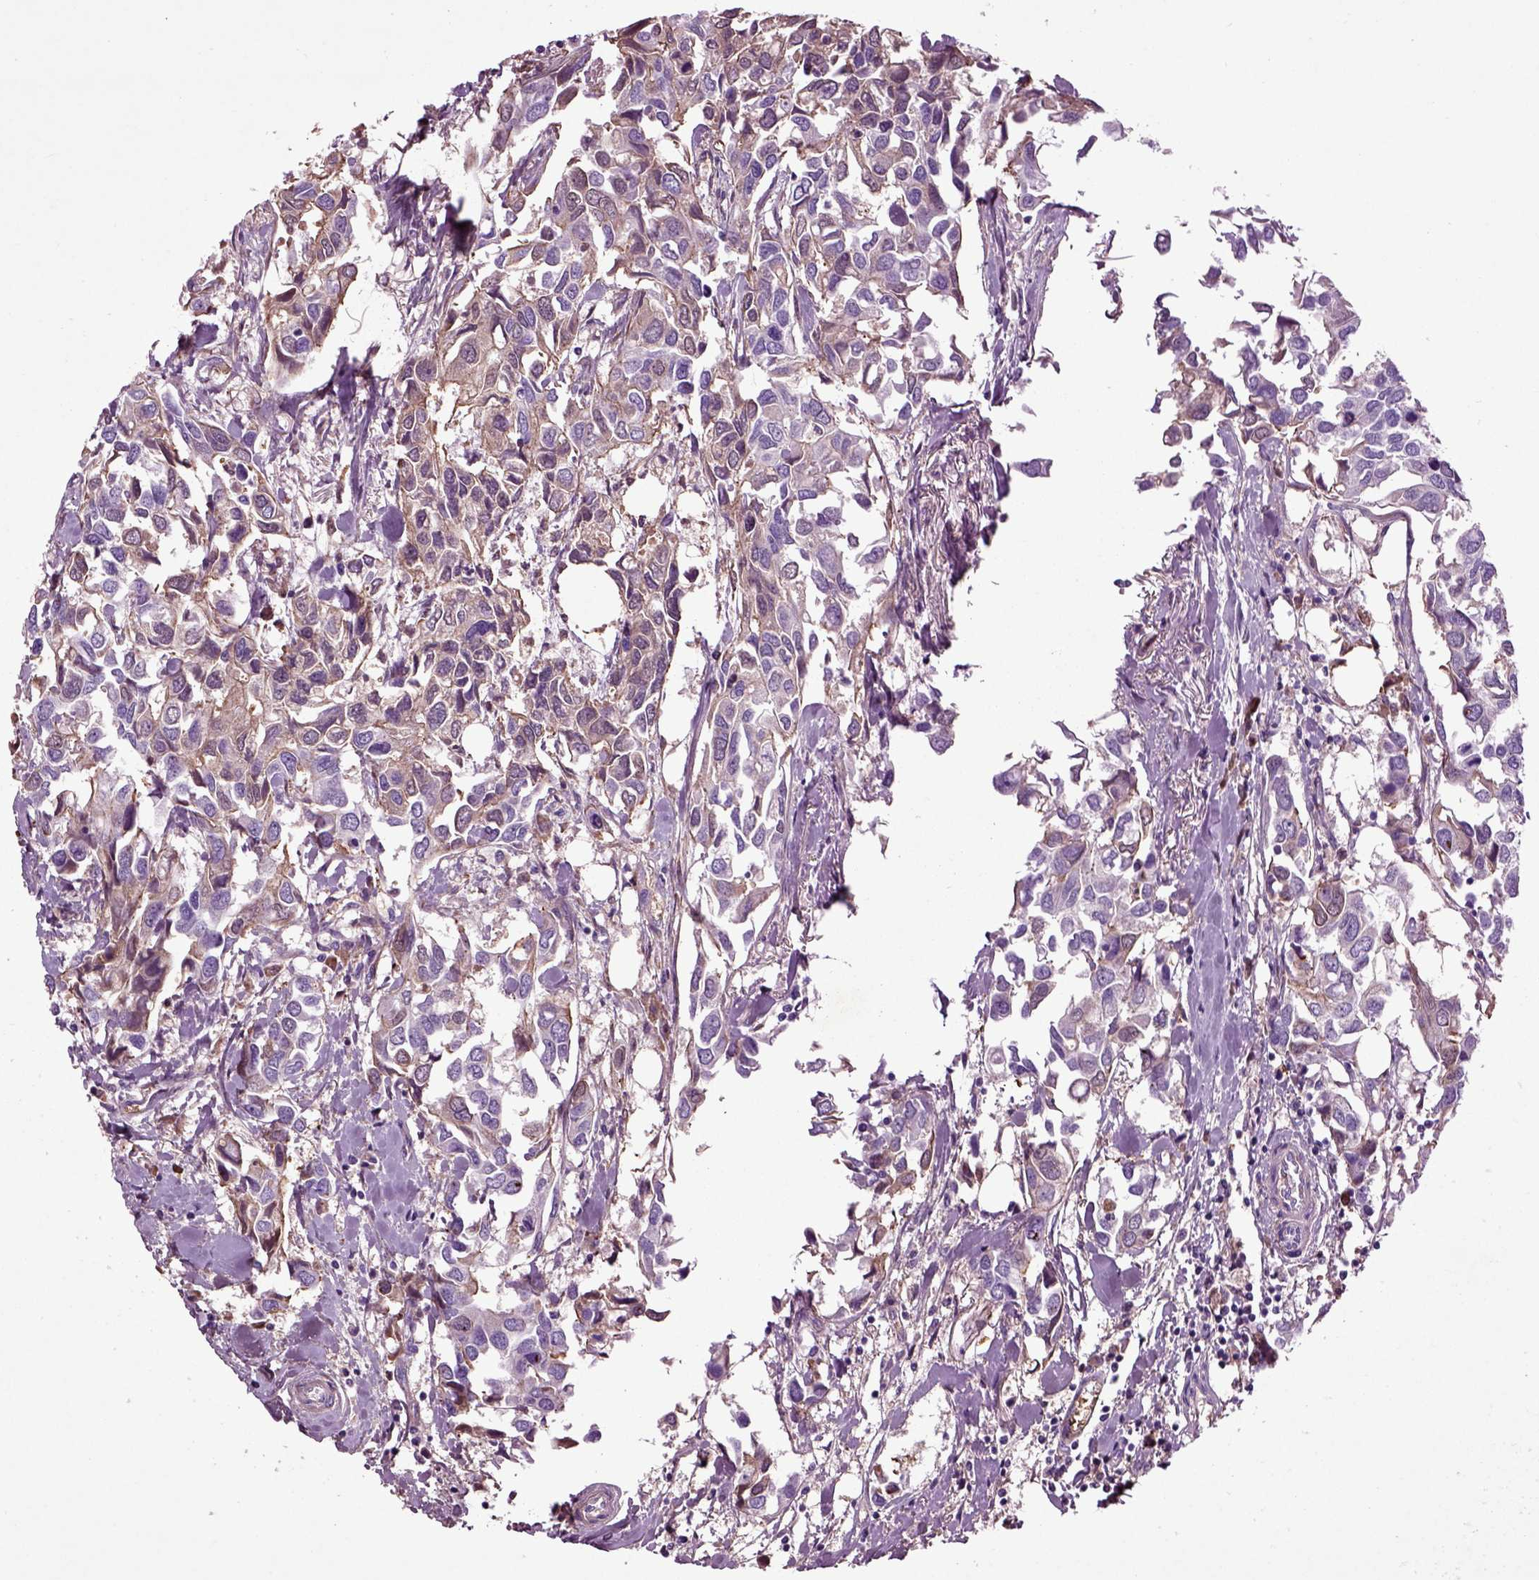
{"staining": {"intensity": "weak", "quantity": "<25%", "location": "cytoplasmic/membranous"}, "tissue": "breast cancer", "cell_type": "Tumor cells", "image_type": "cancer", "snomed": [{"axis": "morphology", "description": "Duct carcinoma"}, {"axis": "topography", "description": "Breast"}], "caption": "This image is of breast cancer stained with immunohistochemistry (IHC) to label a protein in brown with the nuclei are counter-stained blue. There is no staining in tumor cells.", "gene": "SPON1", "patient": {"sex": "female", "age": 83}}